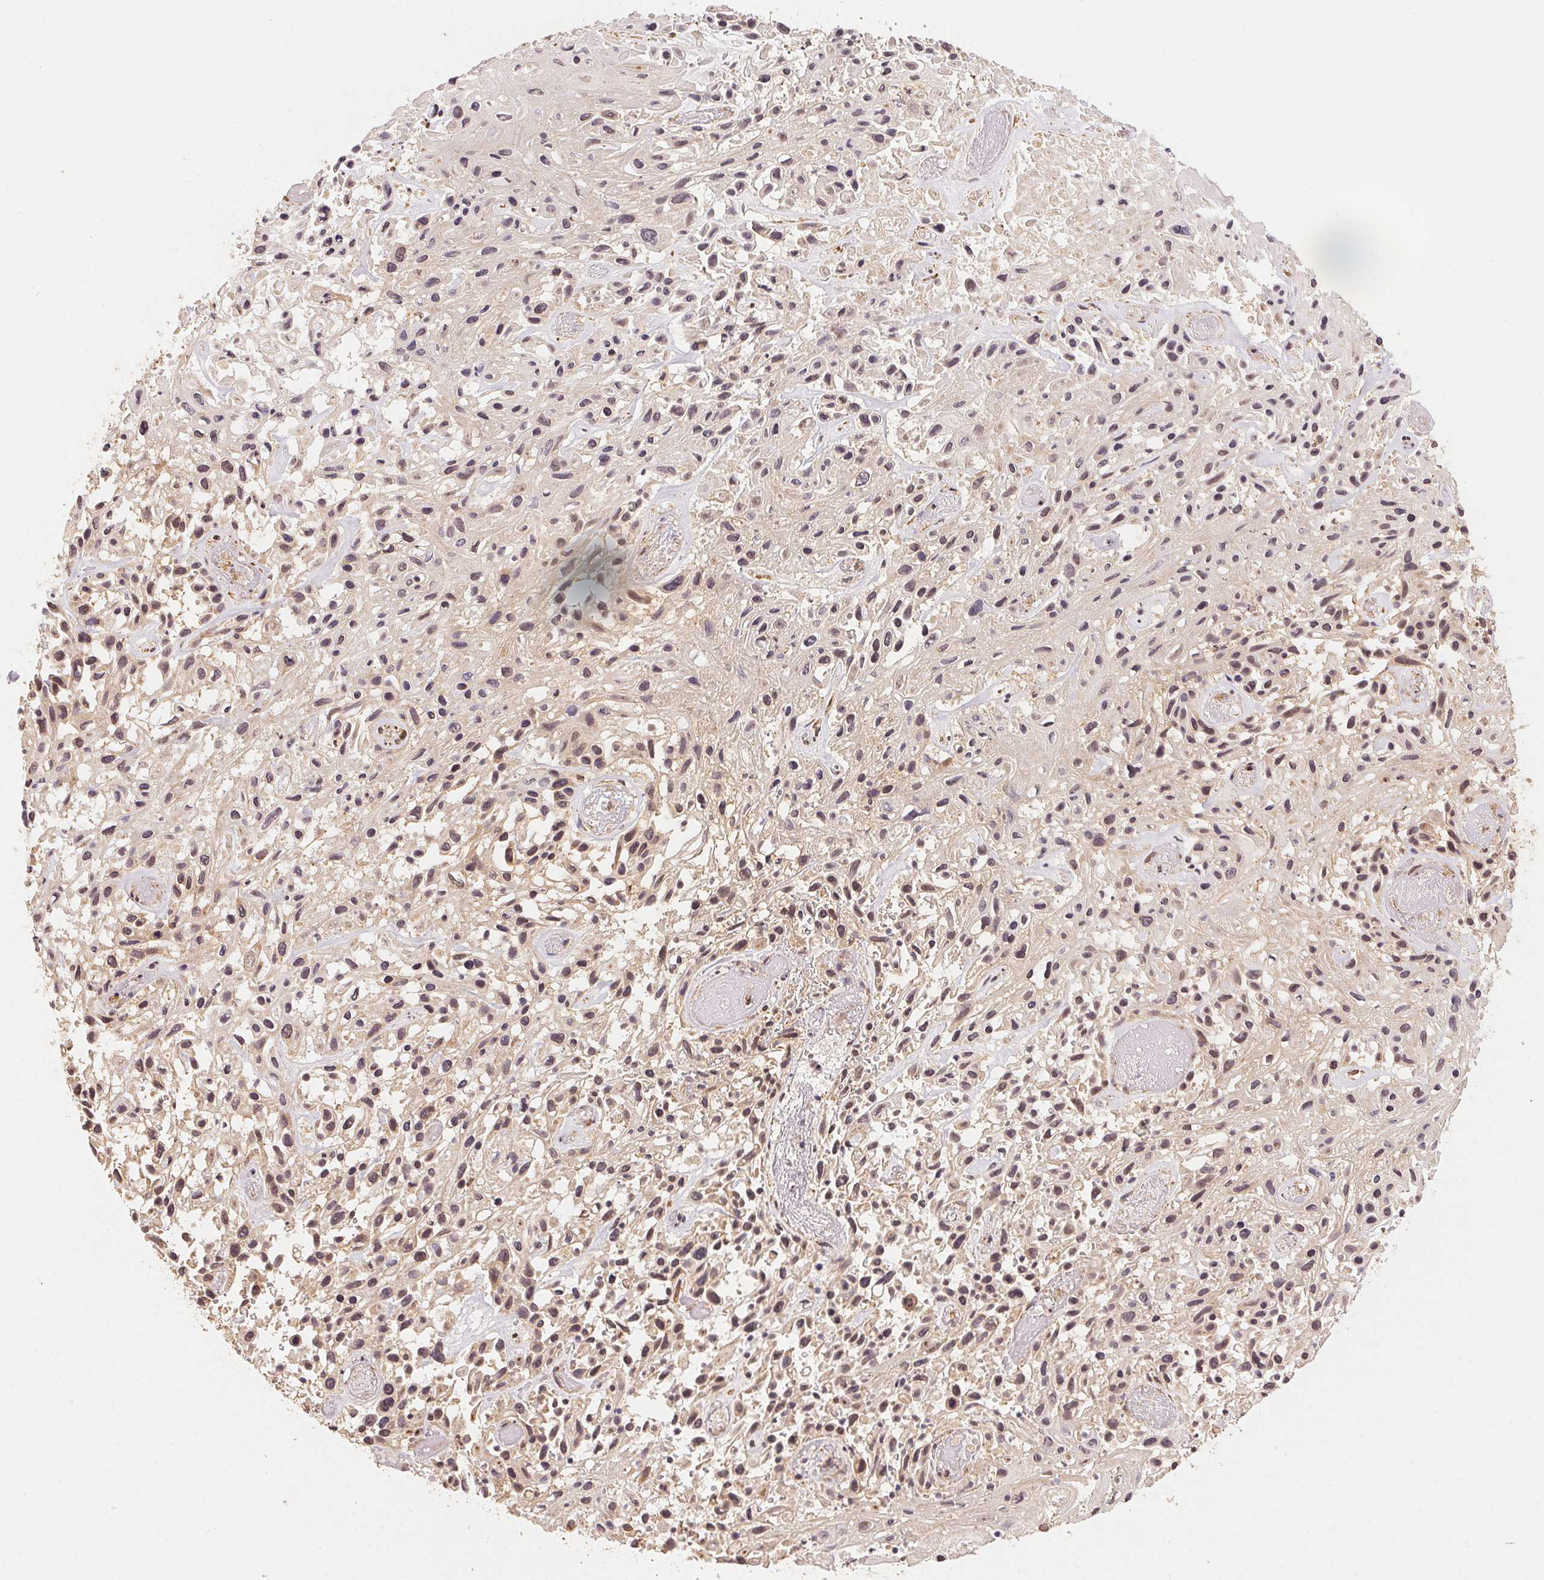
{"staining": {"intensity": "weak", "quantity": "<25%", "location": "cytoplasmic/membranous"}, "tissue": "skin cancer", "cell_type": "Tumor cells", "image_type": "cancer", "snomed": [{"axis": "morphology", "description": "Squamous cell carcinoma, NOS"}, {"axis": "topography", "description": "Skin"}], "caption": "The image demonstrates no significant expression in tumor cells of skin cancer (squamous cell carcinoma).", "gene": "STRN4", "patient": {"sex": "male", "age": 82}}